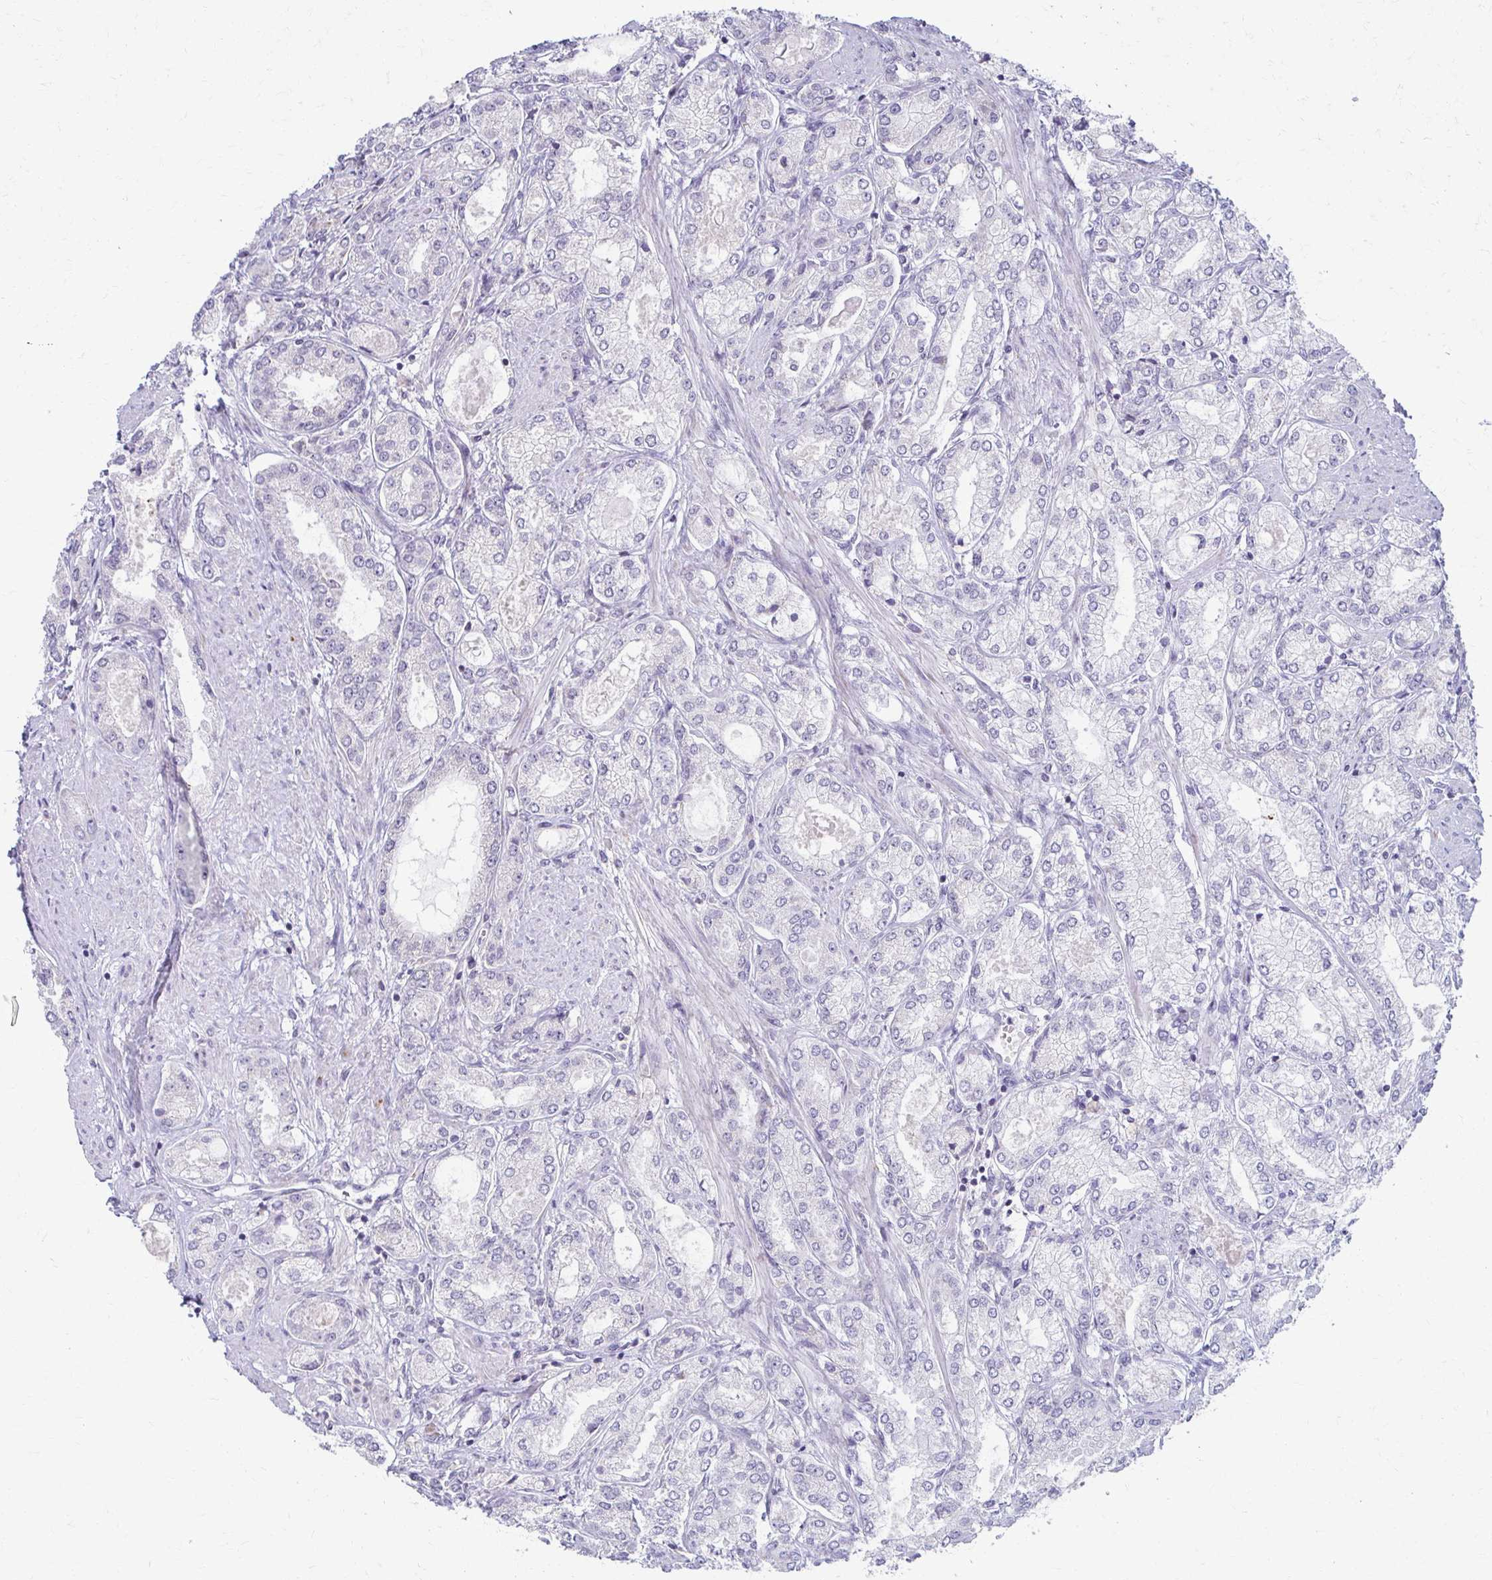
{"staining": {"intensity": "negative", "quantity": "none", "location": "none"}, "tissue": "prostate cancer", "cell_type": "Tumor cells", "image_type": "cancer", "snomed": [{"axis": "morphology", "description": "Adenocarcinoma, High grade"}, {"axis": "topography", "description": "Prostate"}], "caption": "IHC of human prostate cancer (adenocarcinoma (high-grade)) reveals no positivity in tumor cells. The staining is performed using DAB brown chromogen with nuclei counter-stained in using hematoxylin.", "gene": "FCGR2B", "patient": {"sex": "male", "age": 68}}